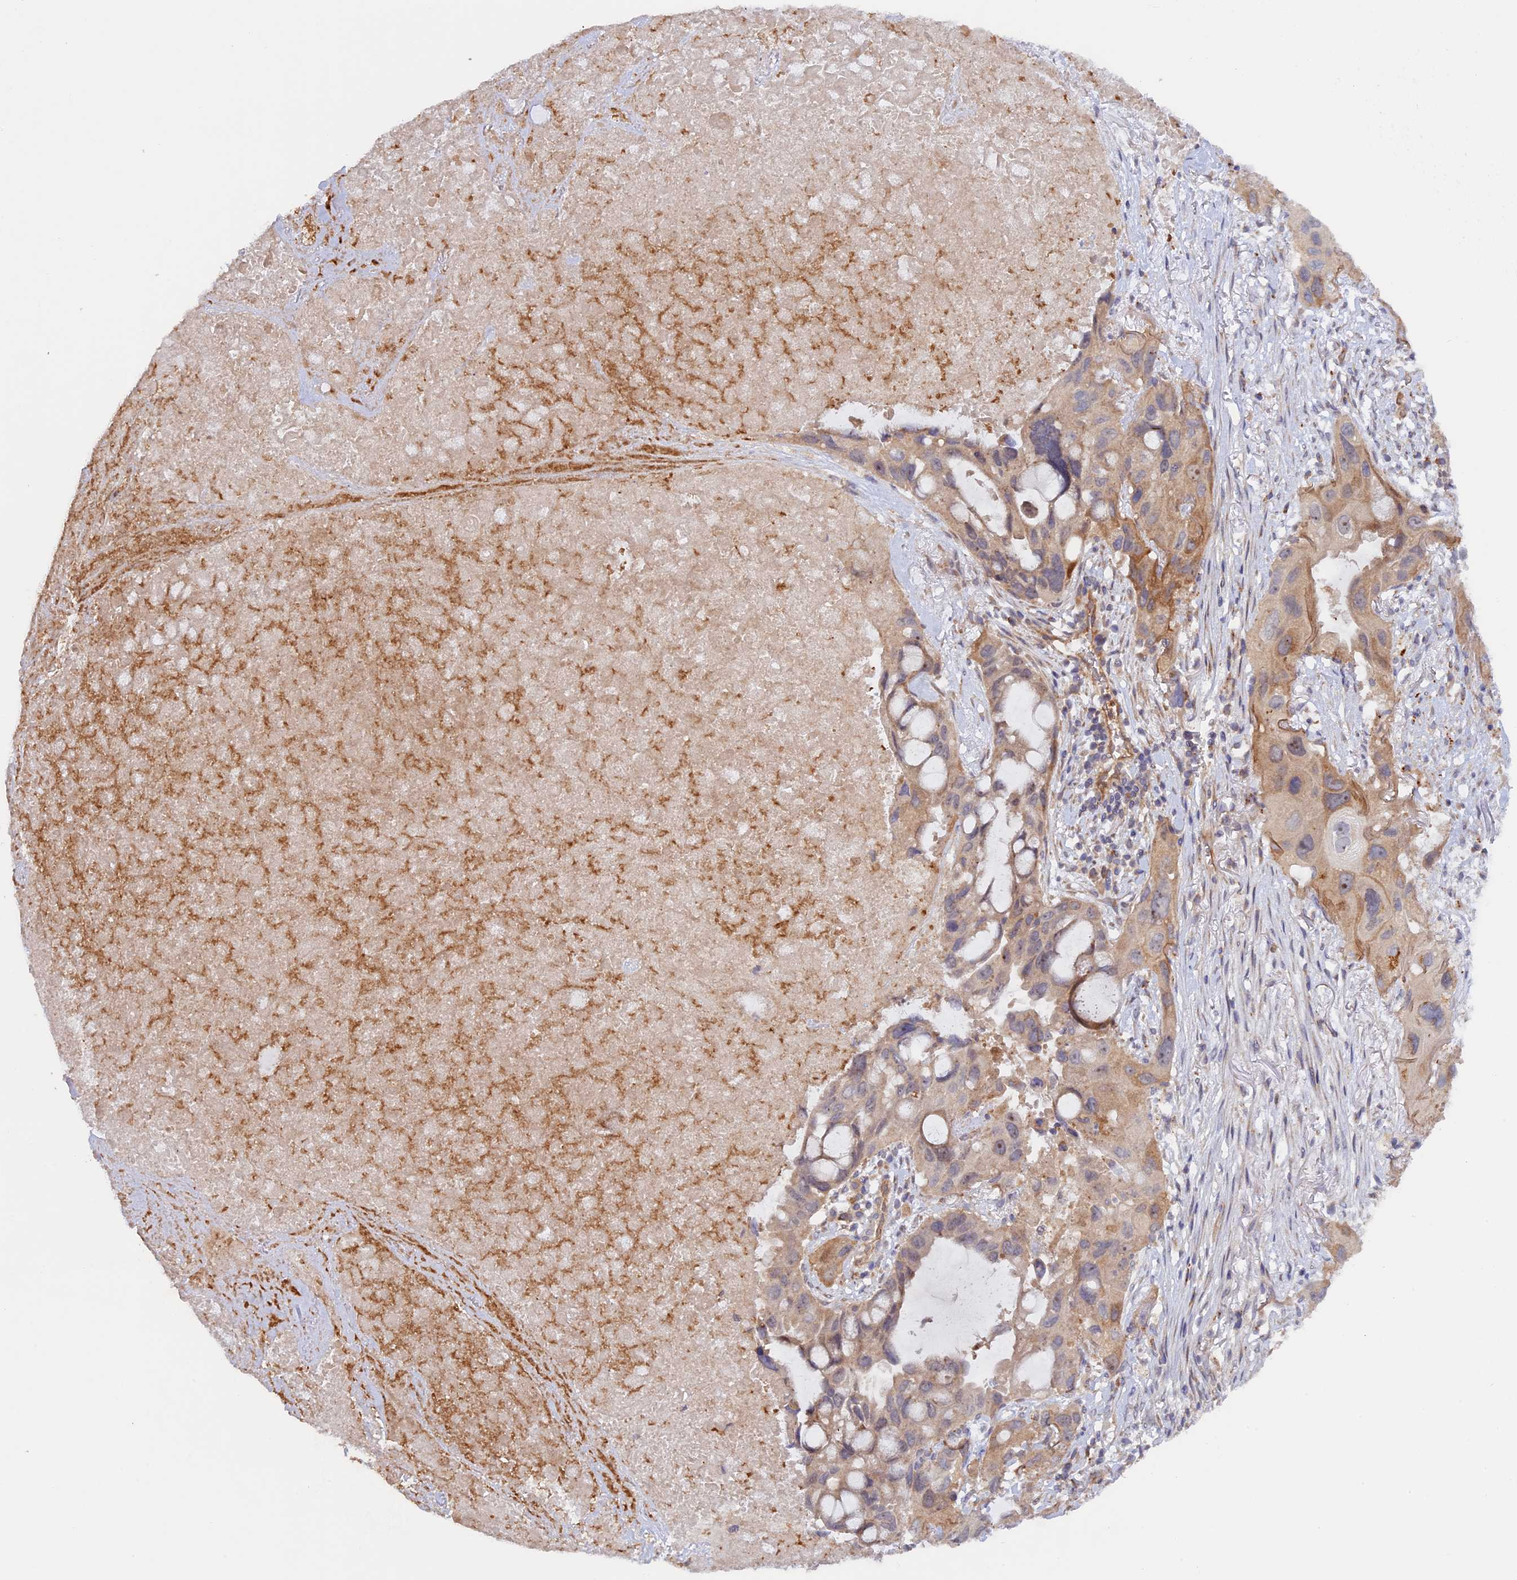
{"staining": {"intensity": "weak", "quantity": "25%-75%", "location": "cytoplasmic/membranous"}, "tissue": "lung cancer", "cell_type": "Tumor cells", "image_type": "cancer", "snomed": [{"axis": "morphology", "description": "Squamous cell carcinoma, NOS"}, {"axis": "topography", "description": "Lung"}], "caption": "About 25%-75% of tumor cells in lung cancer demonstrate weak cytoplasmic/membranous protein expression as visualized by brown immunohistochemical staining.", "gene": "FERMT1", "patient": {"sex": "female", "age": 73}}